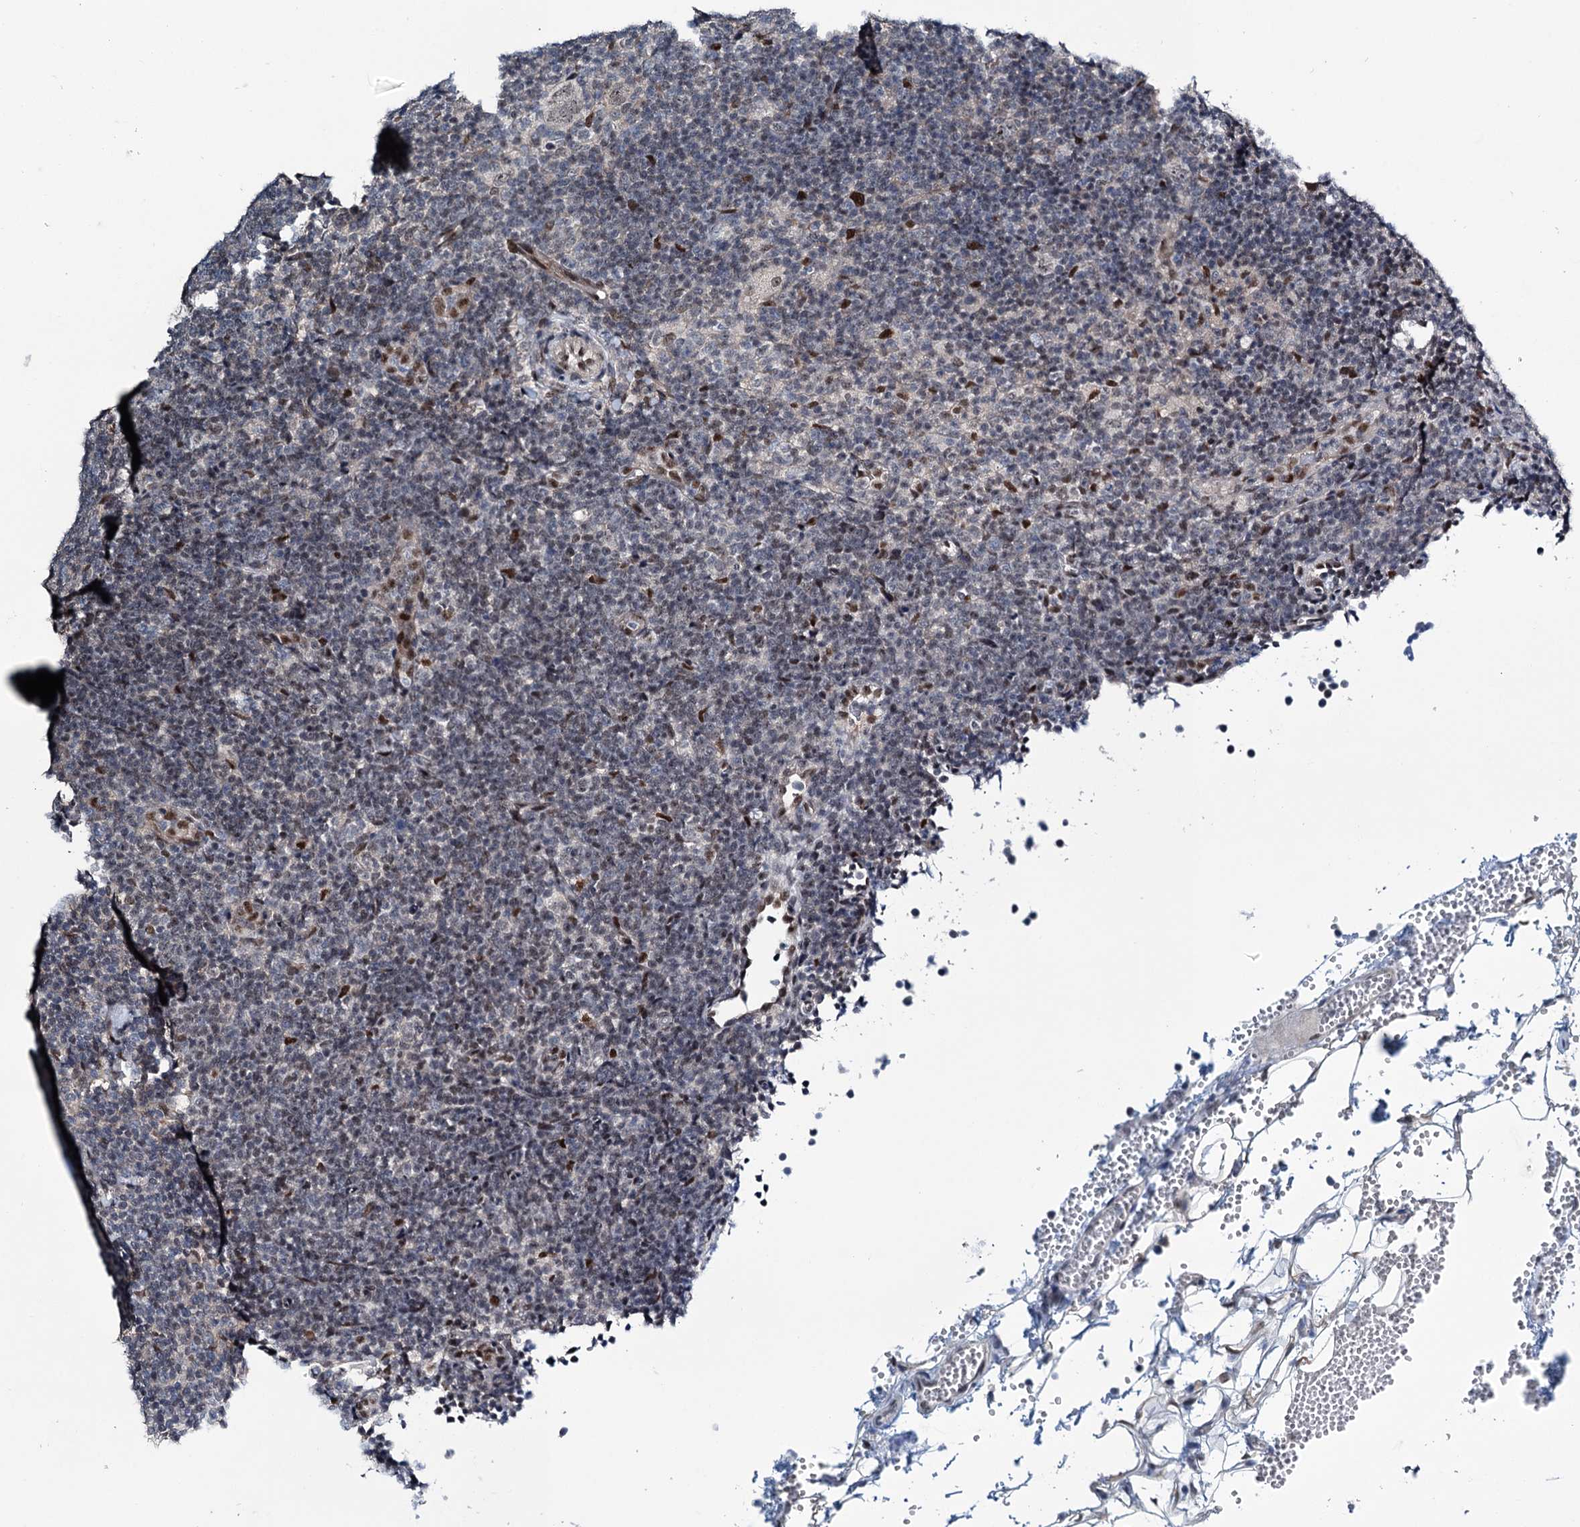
{"staining": {"intensity": "negative", "quantity": "none", "location": "none"}, "tissue": "lymphoma", "cell_type": "Tumor cells", "image_type": "cancer", "snomed": [{"axis": "morphology", "description": "Hodgkin's disease, NOS"}, {"axis": "topography", "description": "Lymph node"}], "caption": "The micrograph exhibits no staining of tumor cells in Hodgkin's disease.", "gene": "DCUN1D4", "patient": {"sex": "female", "age": 57}}